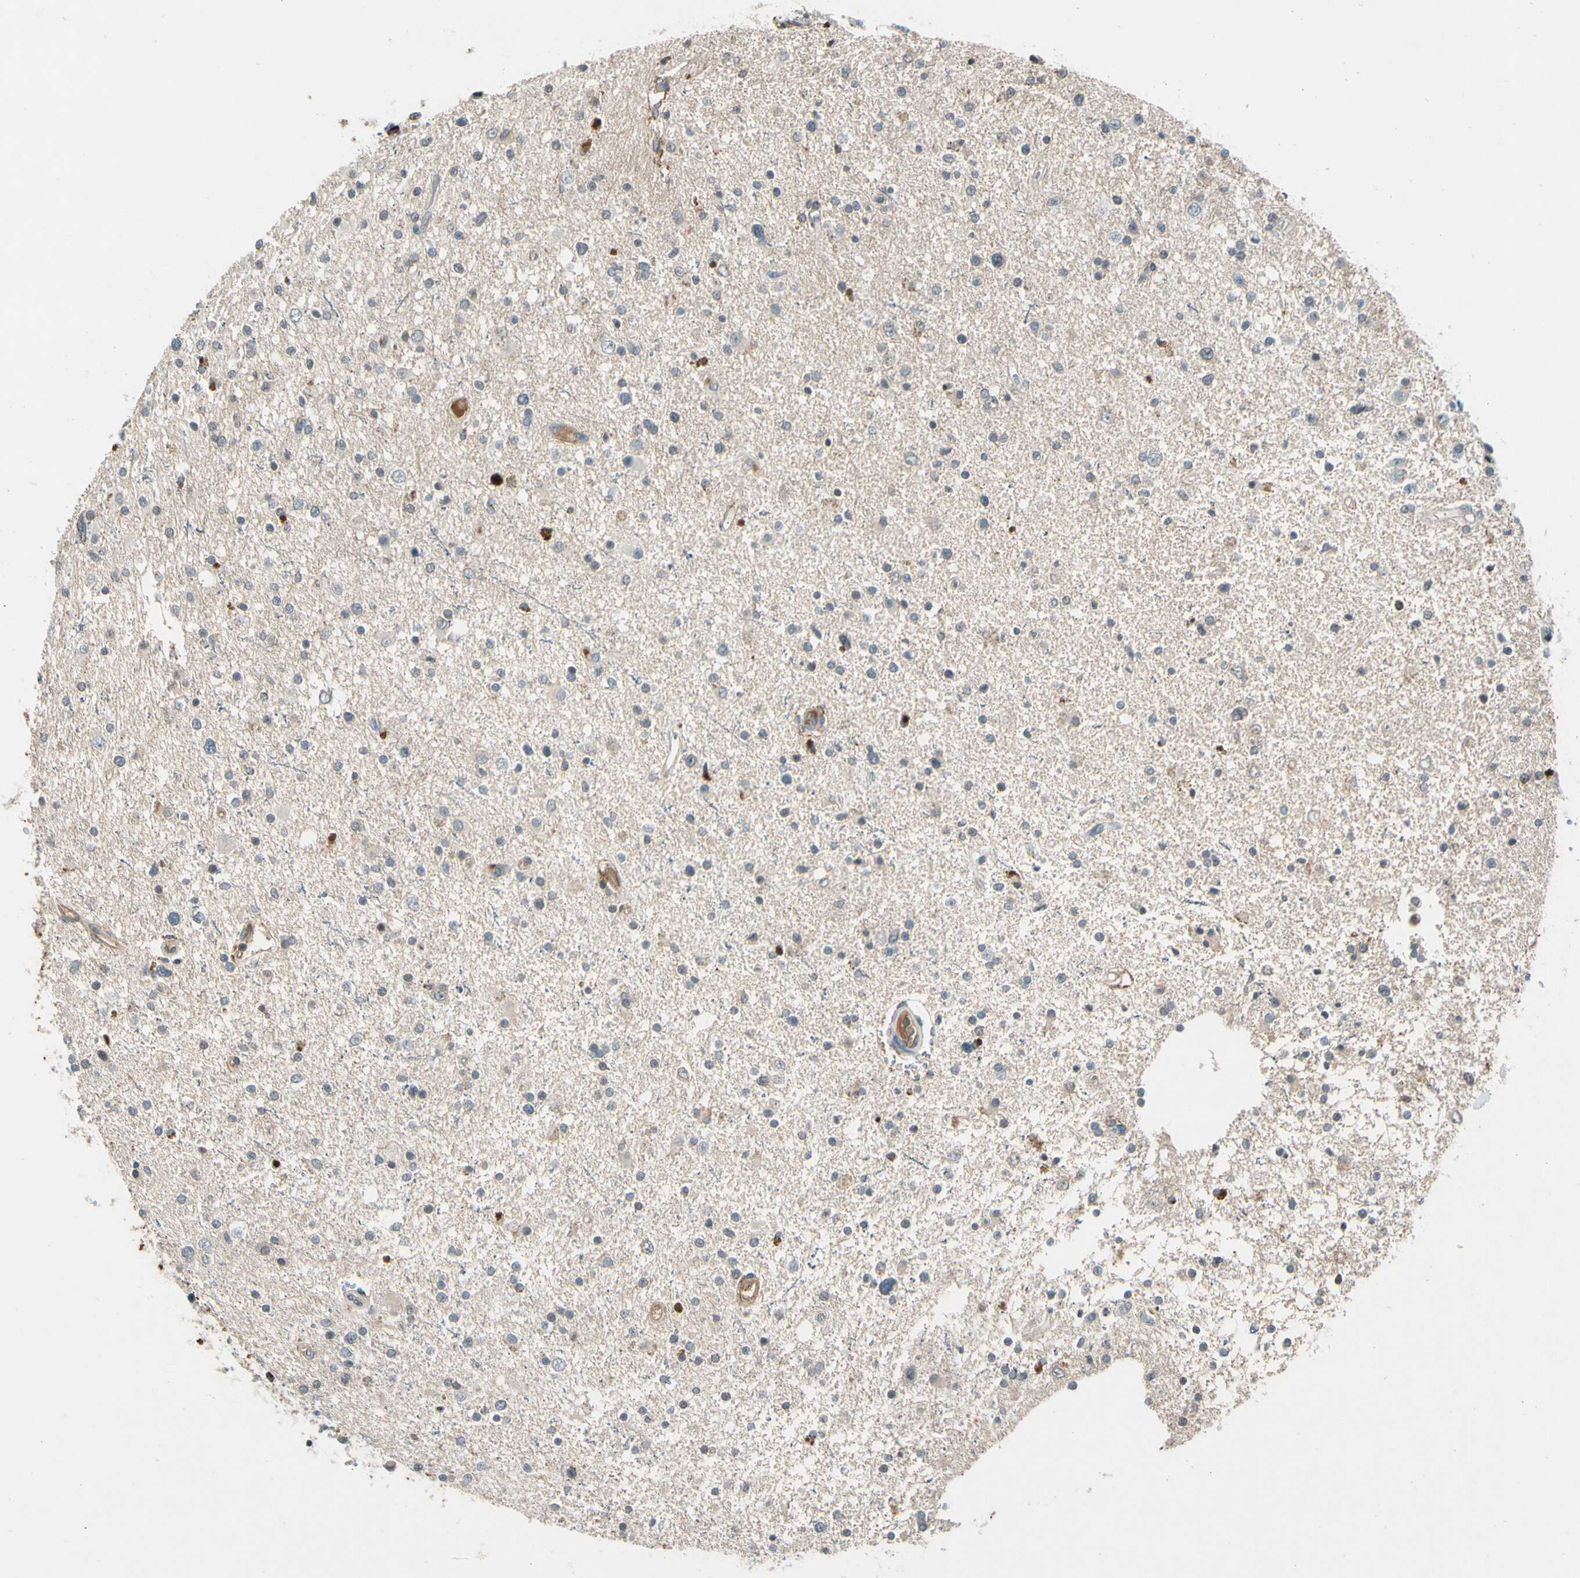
{"staining": {"intensity": "negative", "quantity": "none", "location": "none"}, "tissue": "glioma", "cell_type": "Tumor cells", "image_type": "cancer", "snomed": [{"axis": "morphology", "description": "Glioma, malignant, High grade"}, {"axis": "topography", "description": "Brain"}], "caption": "An immunohistochemistry micrograph of high-grade glioma (malignant) is shown. There is no staining in tumor cells of high-grade glioma (malignant).", "gene": "PDPN", "patient": {"sex": "male", "age": 33}}